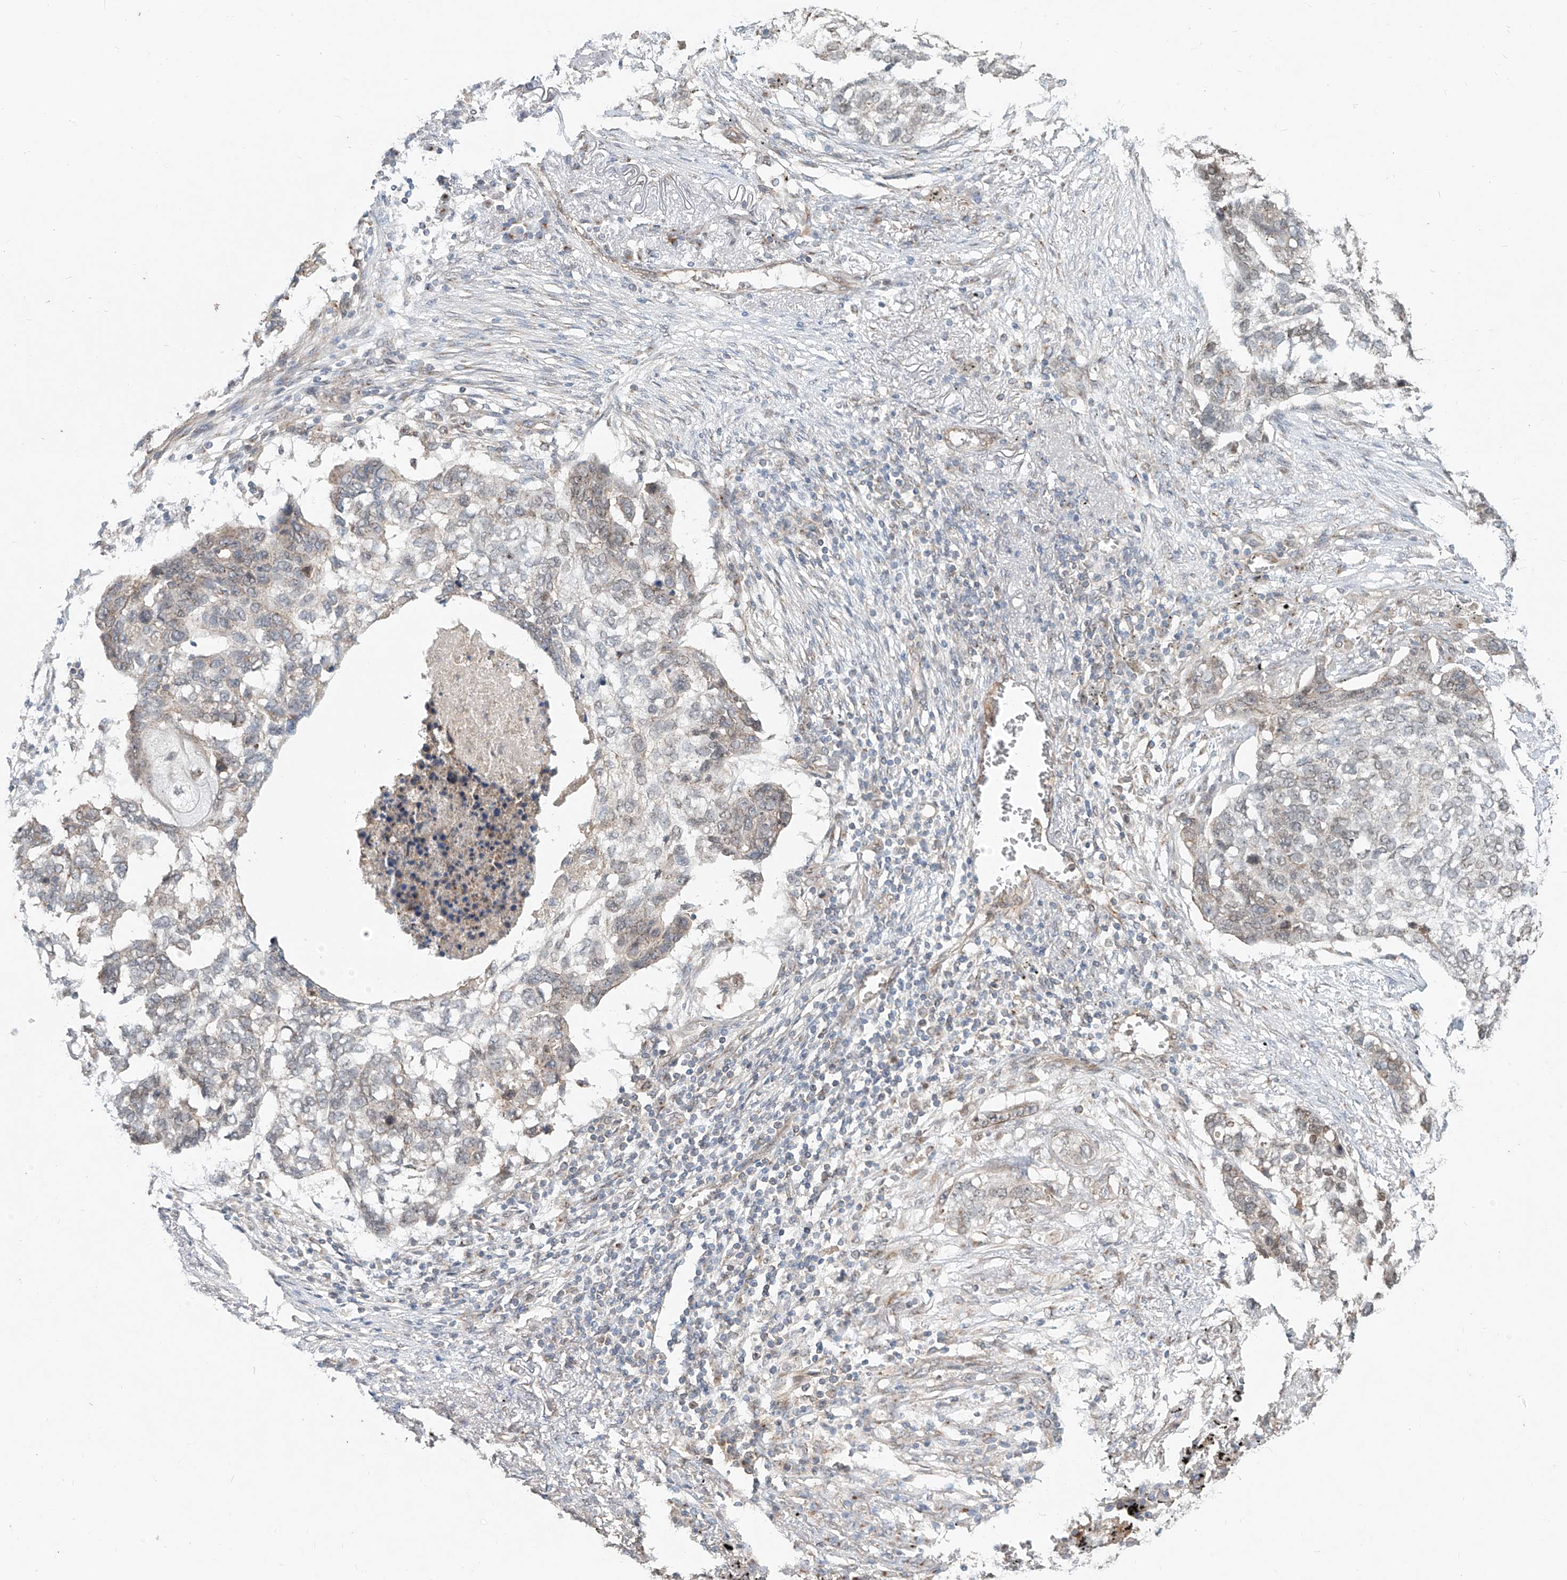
{"staining": {"intensity": "weak", "quantity": "<25%", "location": "cytoplasmic/membranous"}, "tissue": "lung cancer", "cell_type": "Tumor cells", "image_type": "cancer", "snomed": [{"axis": "morphology", "description": "Squamous cell carcinoma, NOS"}, {"axis": "topography", "description": "Lung"}], "caption": "High magnification brightfield microscopy of squamous cell carcinoma (lung) stained with DAB (brown) and counterstained with hematoxylin (blue): tumor cells show no significant positivity.", "gene": "CUX1", "patient": {"sex": "female", "age": 63}}